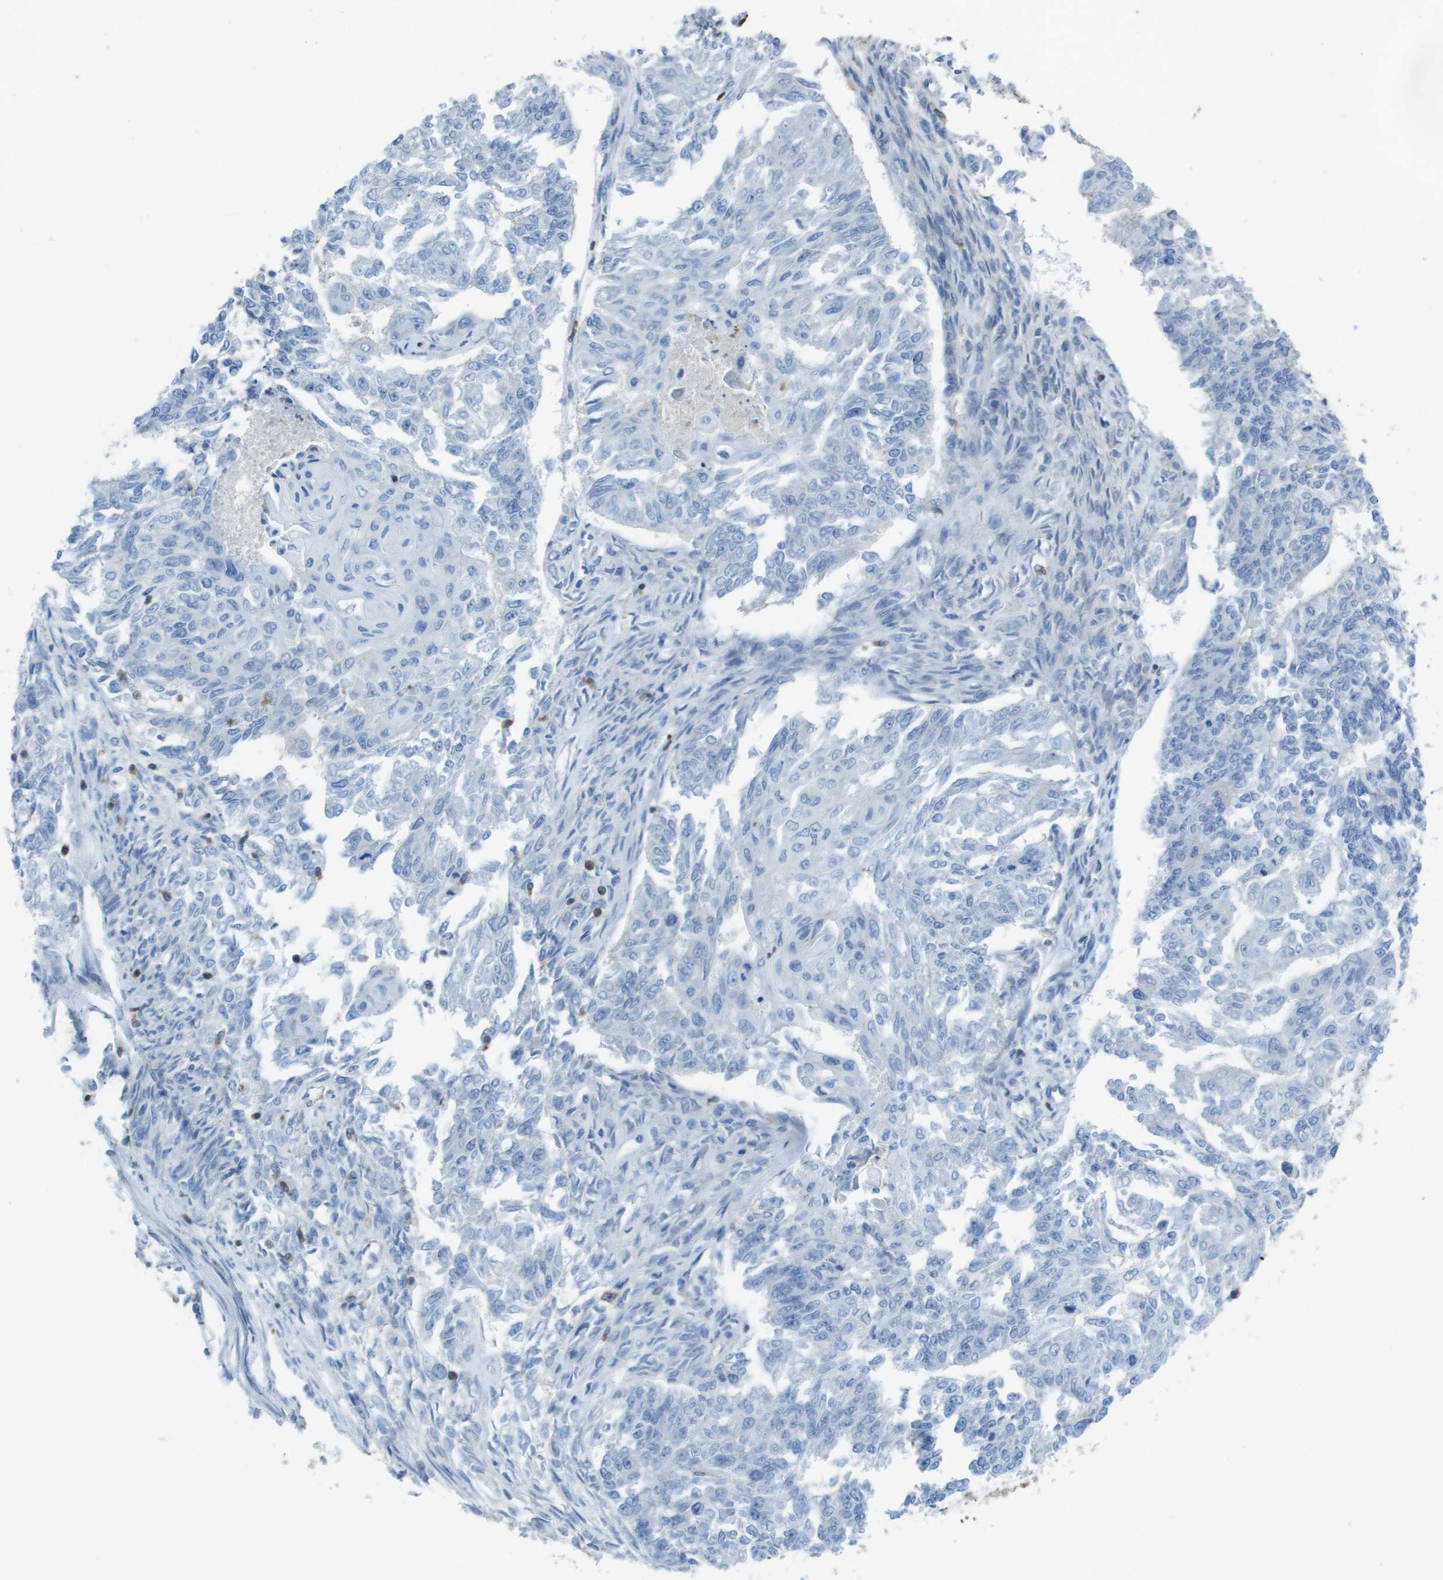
{"staining": {"intensity": "negative", "quantity": "none", "location": "none"}, "tissue": "endometrial cancer", "cell_type": "Tumor cells", "image_type": "cancer", "snomed": [{"axis": "morphology", "description": "Adenocarcinoma, NOS"}, {"axis": "topography", "description": "Endometrium"}], "caption": "IHC photomicrograph of endometrial adenocarcinoma stained for a protein (brown), which demonstrates no positivity in tumor cells.", "gene": "APBB1IP", "patient": {"sex": "female", "age": 32}}